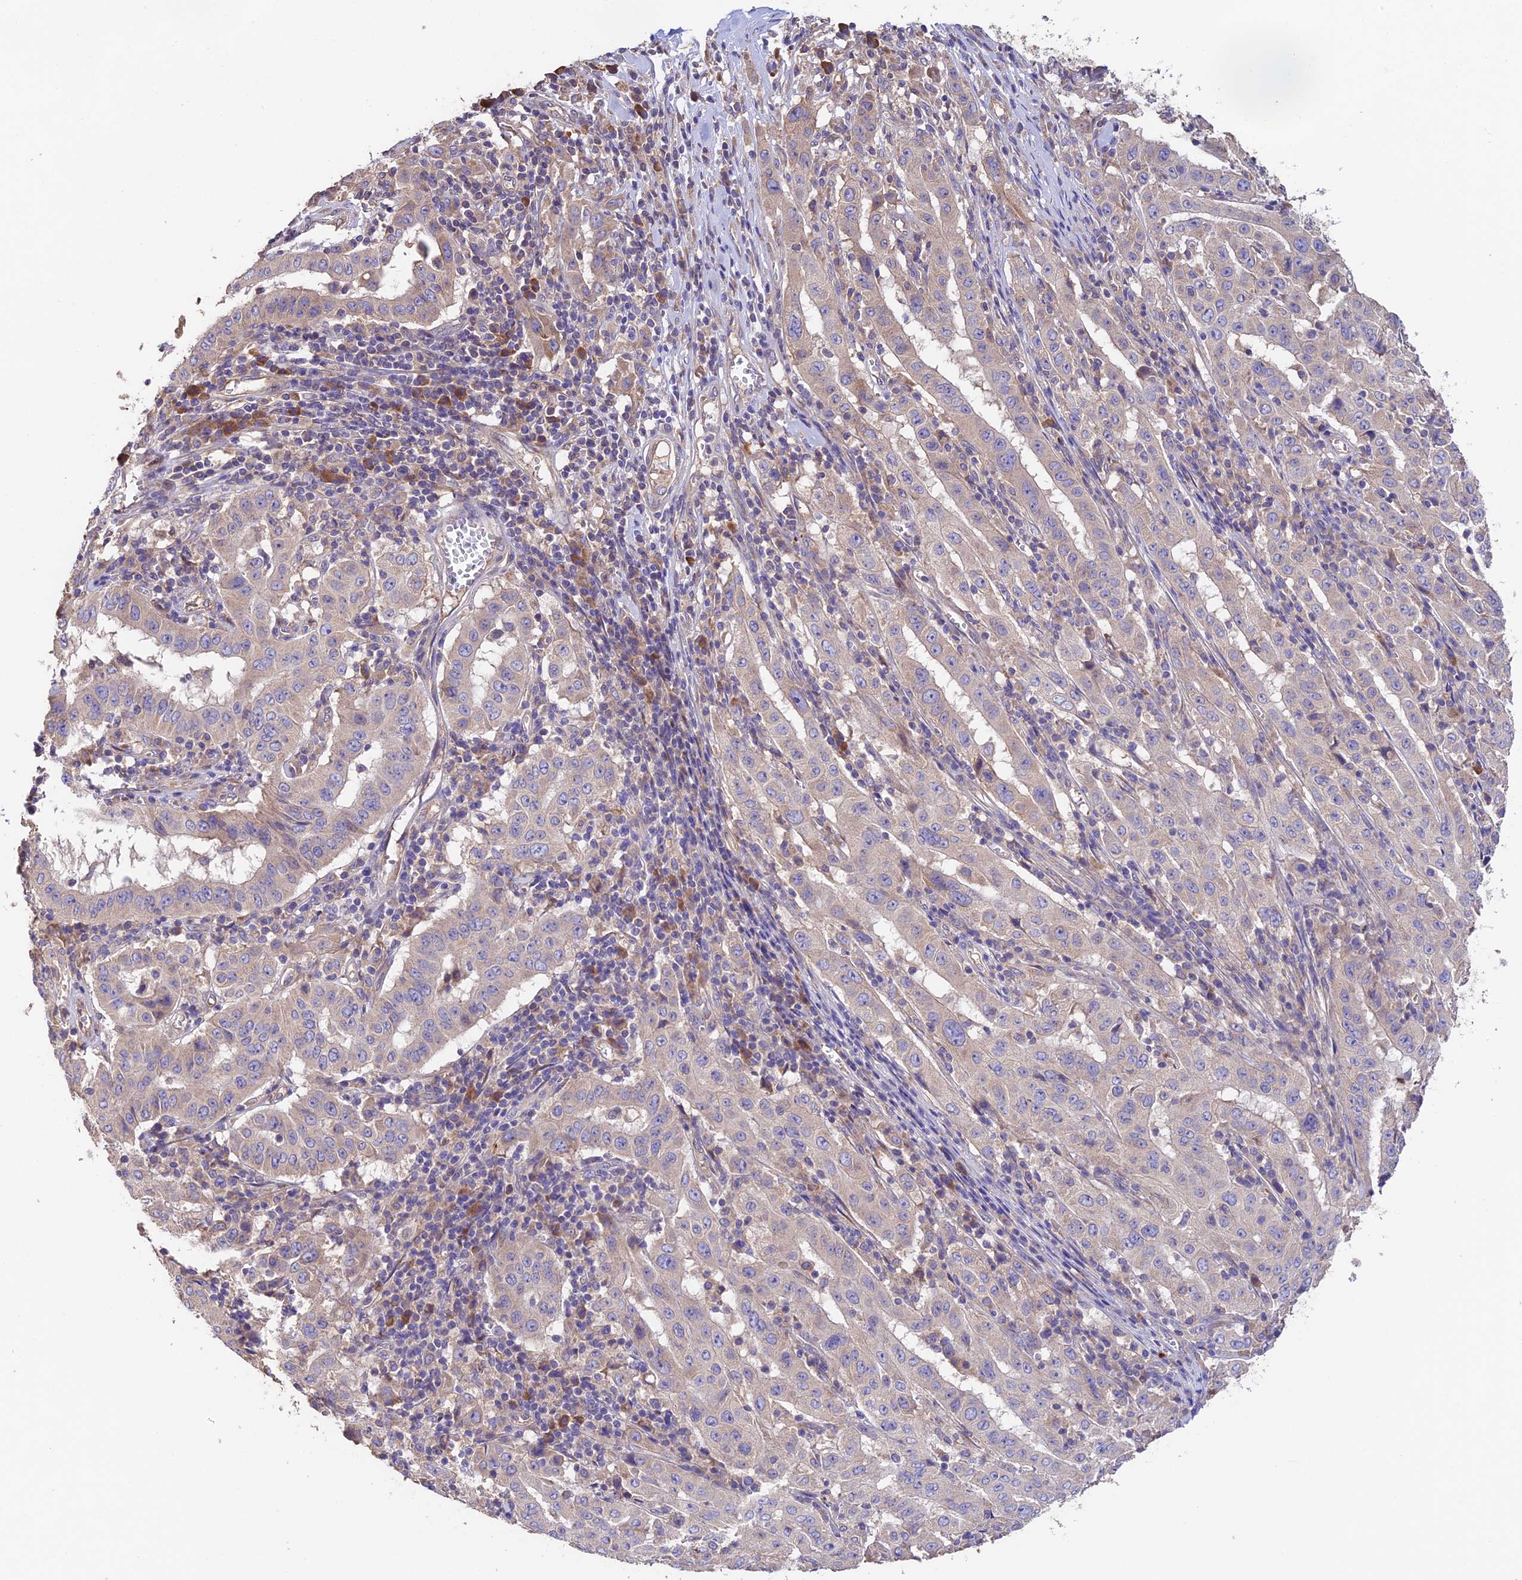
{"staining": {"intensity": "weak", "quantity": "25%-75%", "location": "cytoplasmic/membranous"}, "tissue": "pancreatic cancer", "cell_type": "Tumor cells", "image_type": "cancer", "snomed": [{"axis": "morphology", "description": "Adenocarcinoma, NOS"}, {"axis": "topography", "description": "Pancreas"}], "caption": "A micrograph of human adenocarcinoma (pancreatic) stained for a protein exhibits weak cytoplasmic/membranous brown staining in tumor cells.", "gene": "EMC3", "patient": {"sex": "male", "age": 63}}